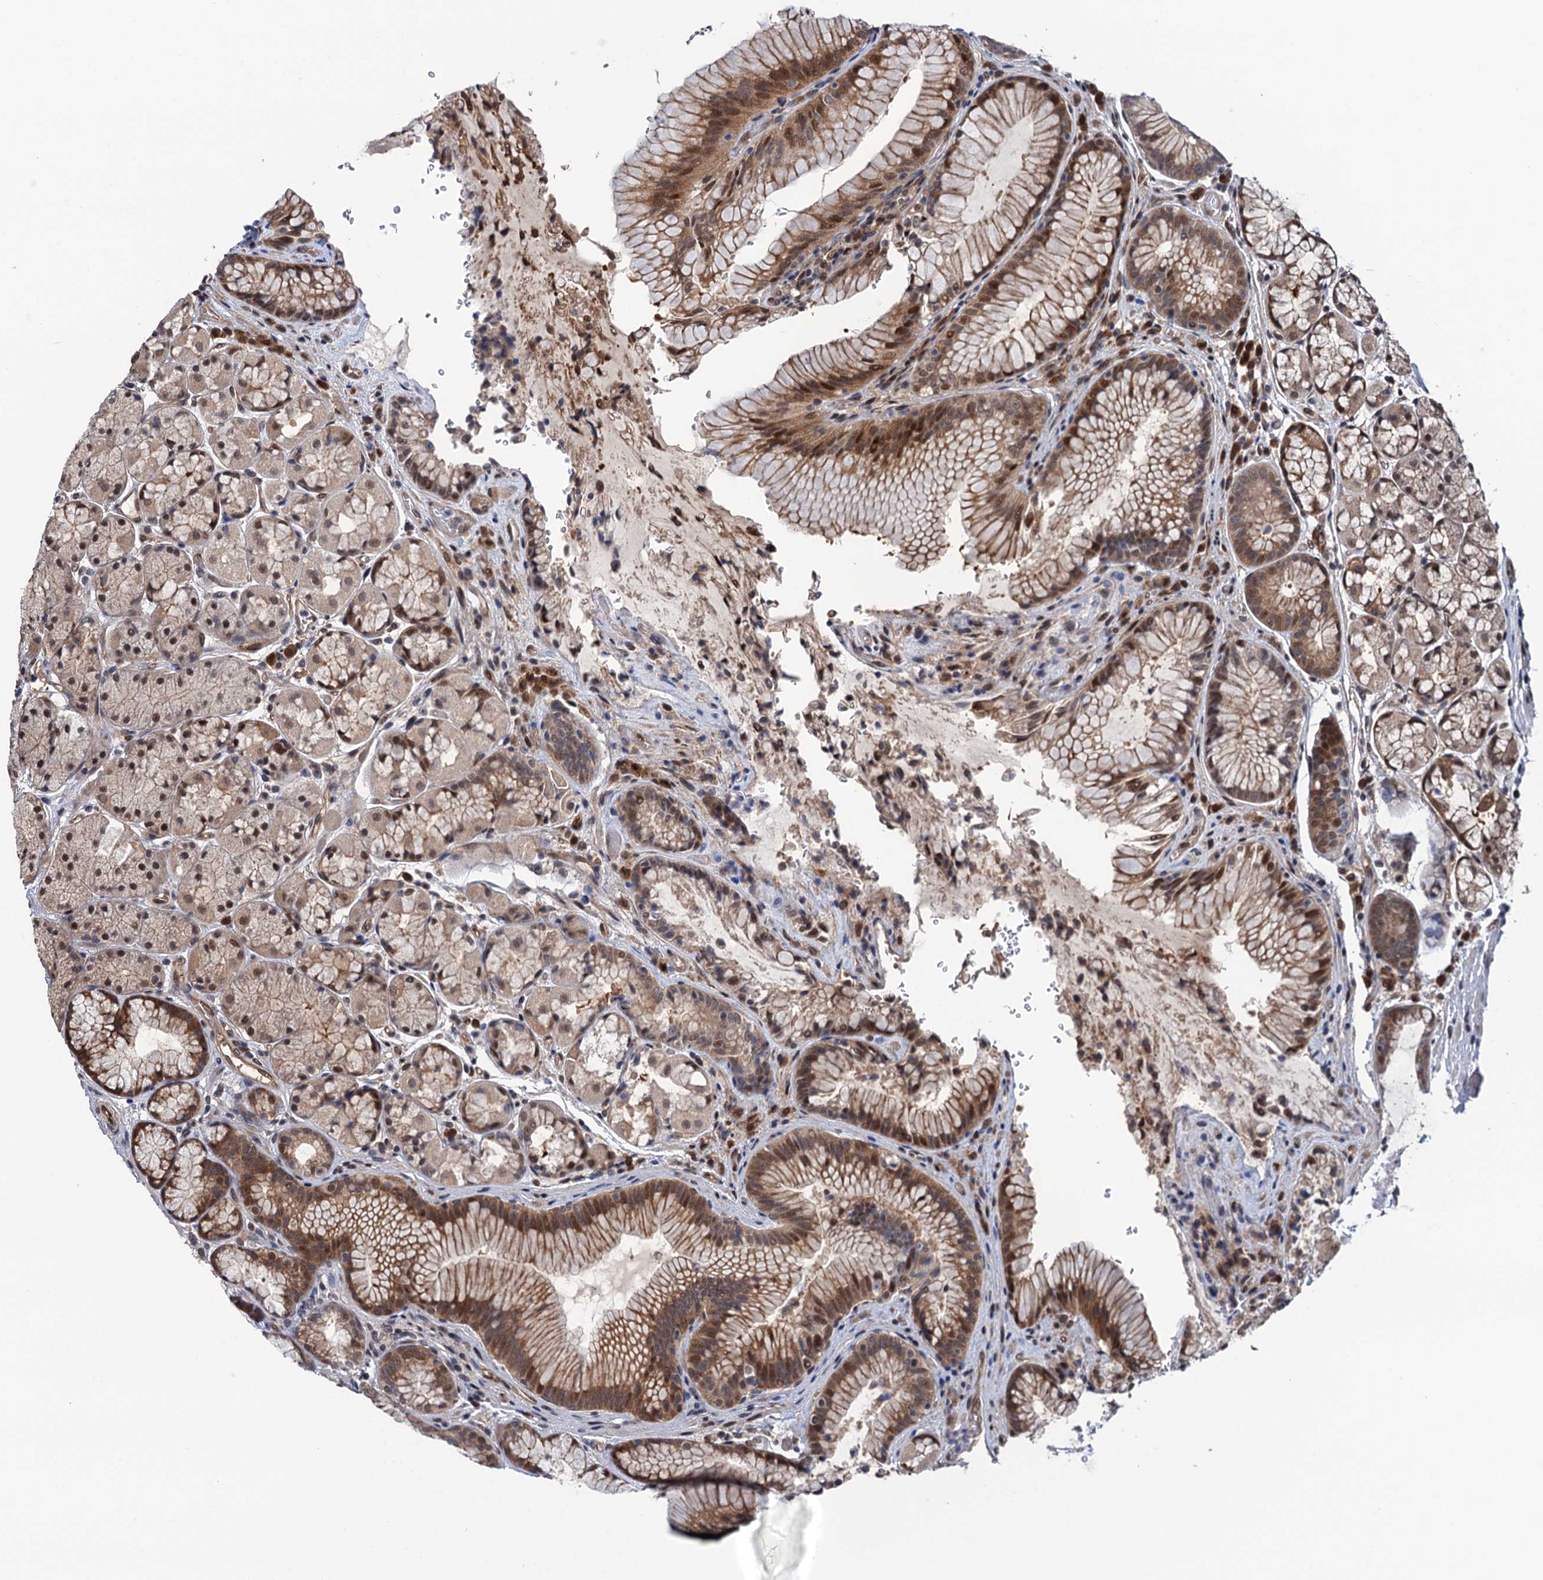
{"staining": {"intensity": "strong", "quantity": ">75%", "location": "cytoplasmic/membranous,nuclear"}, "tissue": "stomach", "cell_type": "Glandular cells", "image_type": "normal", "snomed": [{"axis": "morphology", "description": "Normal tissue, NOS"}, {"axis": "topography", "description": "Stomach"}], "caption": "Brown immunohistochemical staining in benign human stomach displays strong cytoplasmic/membranous,nuclear expression in approximately >75% of glandular cells. (Stains: DAB in brown, nuclei in blue, Microscopy: brightfield microscopy at high magnification).", "gene": "CDC23", "patient": {"sex": "male", "age": 63}}